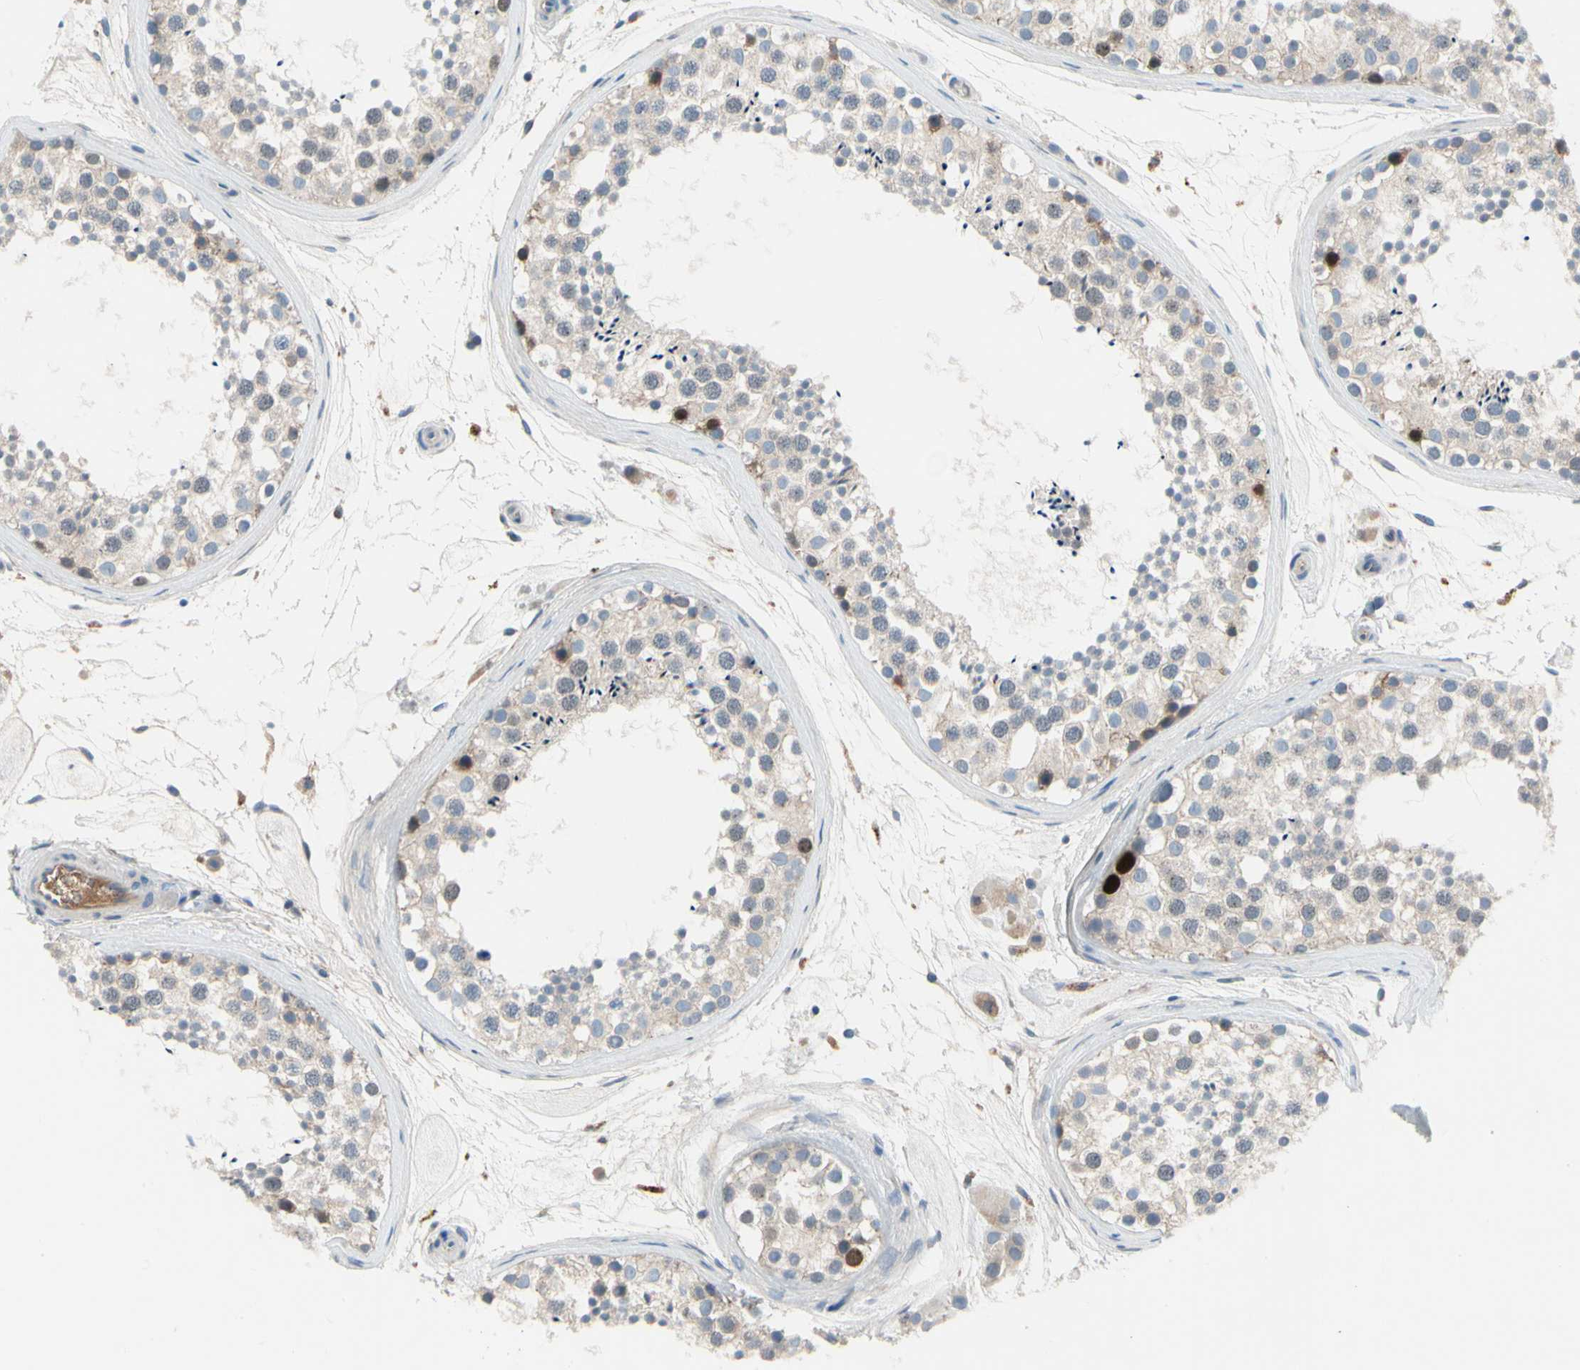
{"staining": {"intensity": "strong", "quantity": "<25%", "location": "nuclear"}, "tissue": "testis", "cell_type": "Cells in seminiferous ducts", "image_type": "normal", "snomed": [{"axis": "morphology", "description": "Normal tissue, NOS"}, {"axis": "topography", "description": "Testis"}], "caption": "Cells in seminiferous ducts show strong nuclear positivity in about <25% of cells in benign testis. (DAB IHC with brightfield microscopy, high magnification).", "gene": "HJURP", "patient": {"sex": "male", "age": 46}}